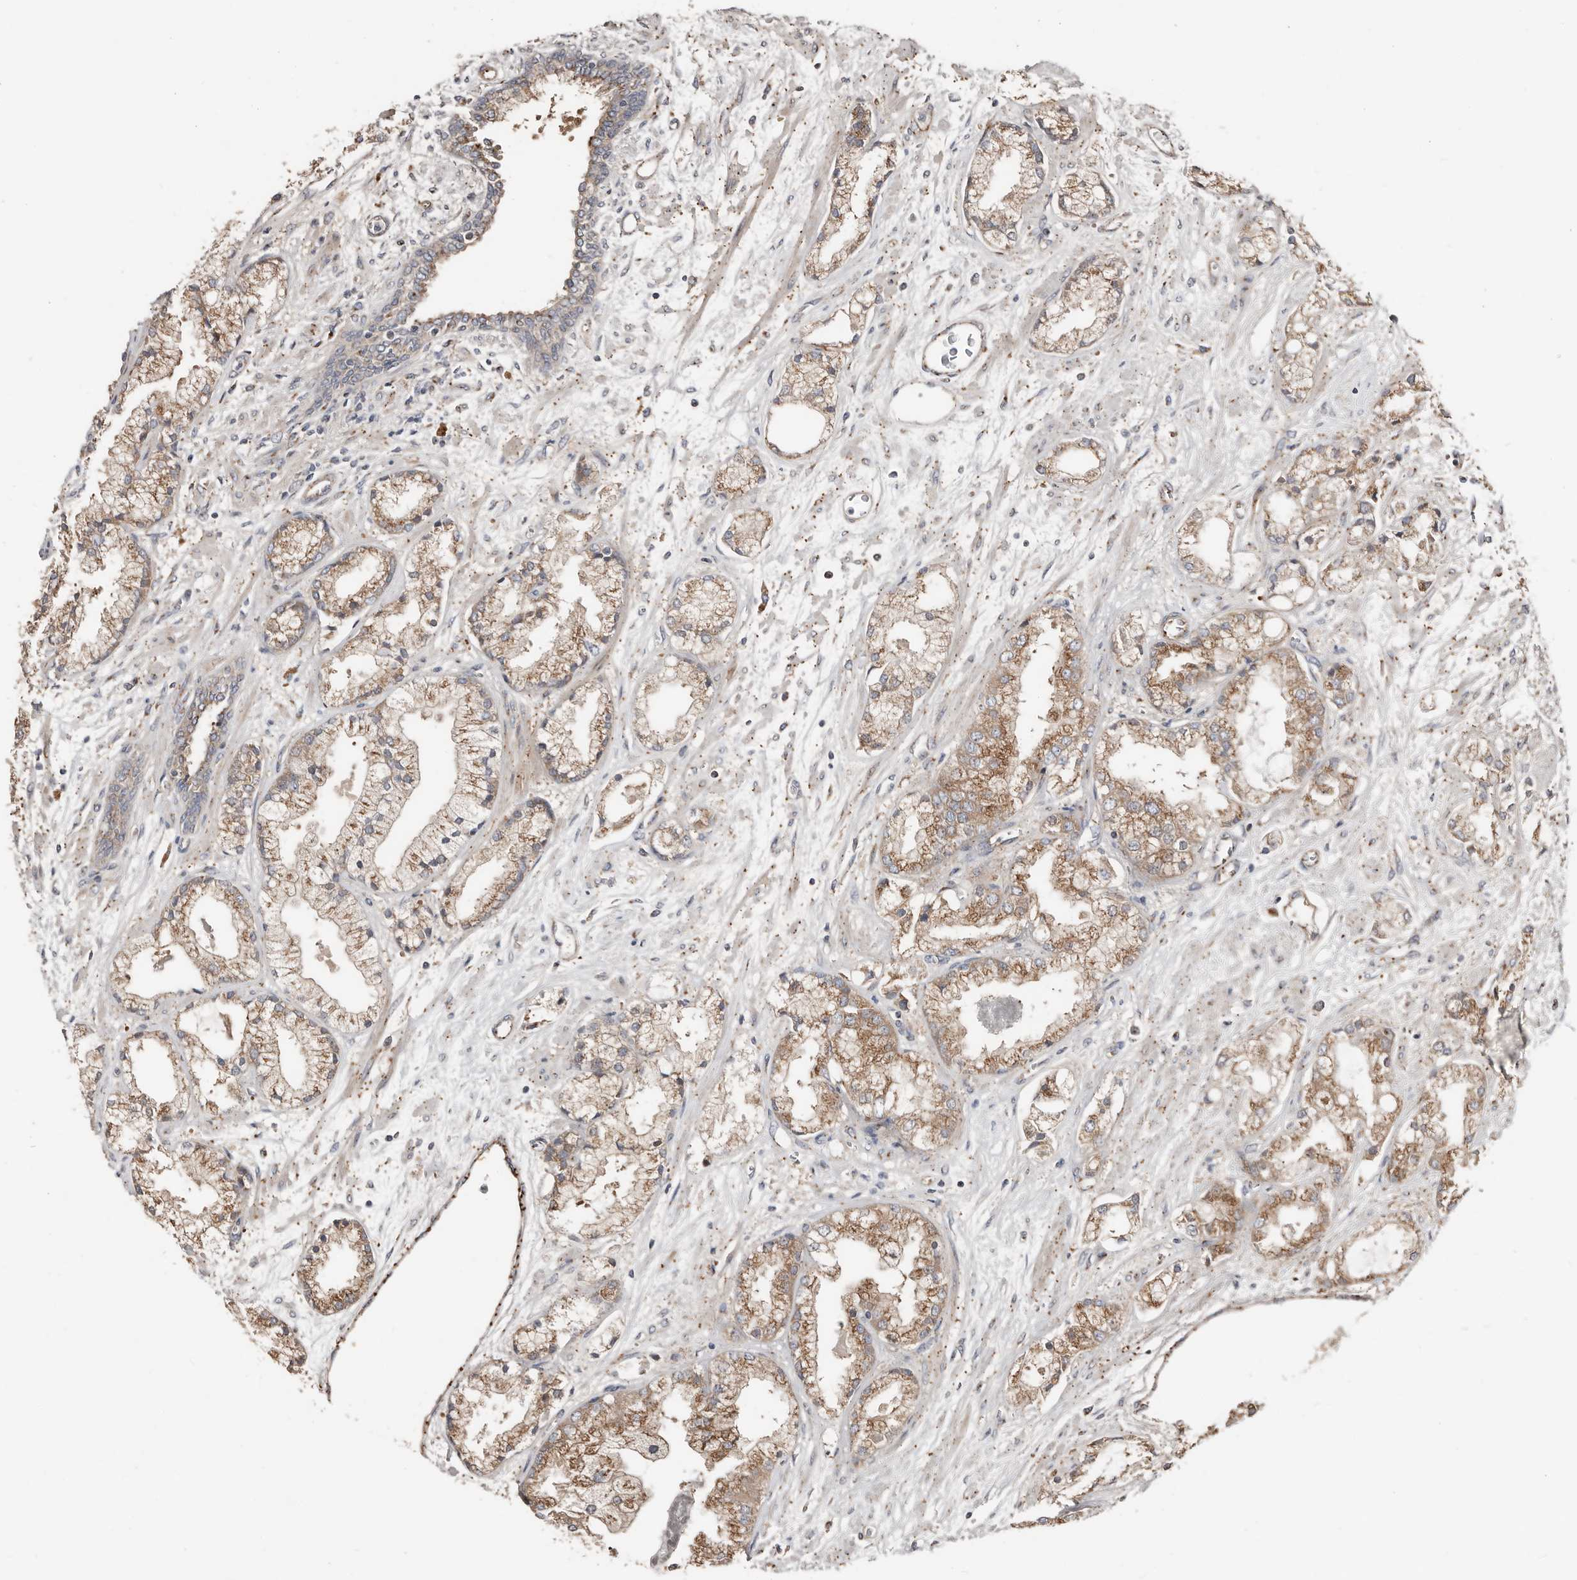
{"staining": {"intensity": "moderate", "quantity": ">75%", "location": "cytoplasmic/membranous"}, "tissue": "prostate cancer", "cell_type": "Tumor cells", "image_type": "cancer", "snomed": [{"axis": "morphology", "description": "Adenocarcinoma, High grade"}, {"axis": "topography", "description": "Prostate"}], "caption": "Tumor cells reveal moderate cytoplasmic/membranous positivity in about >75% of cells in prostate cancer (adenocarcinoma (high-grade)). (IHC, brightfield microscopy, high magnification).", "gene": "COG1", "patient": {"sex": "male", "age": 50}}